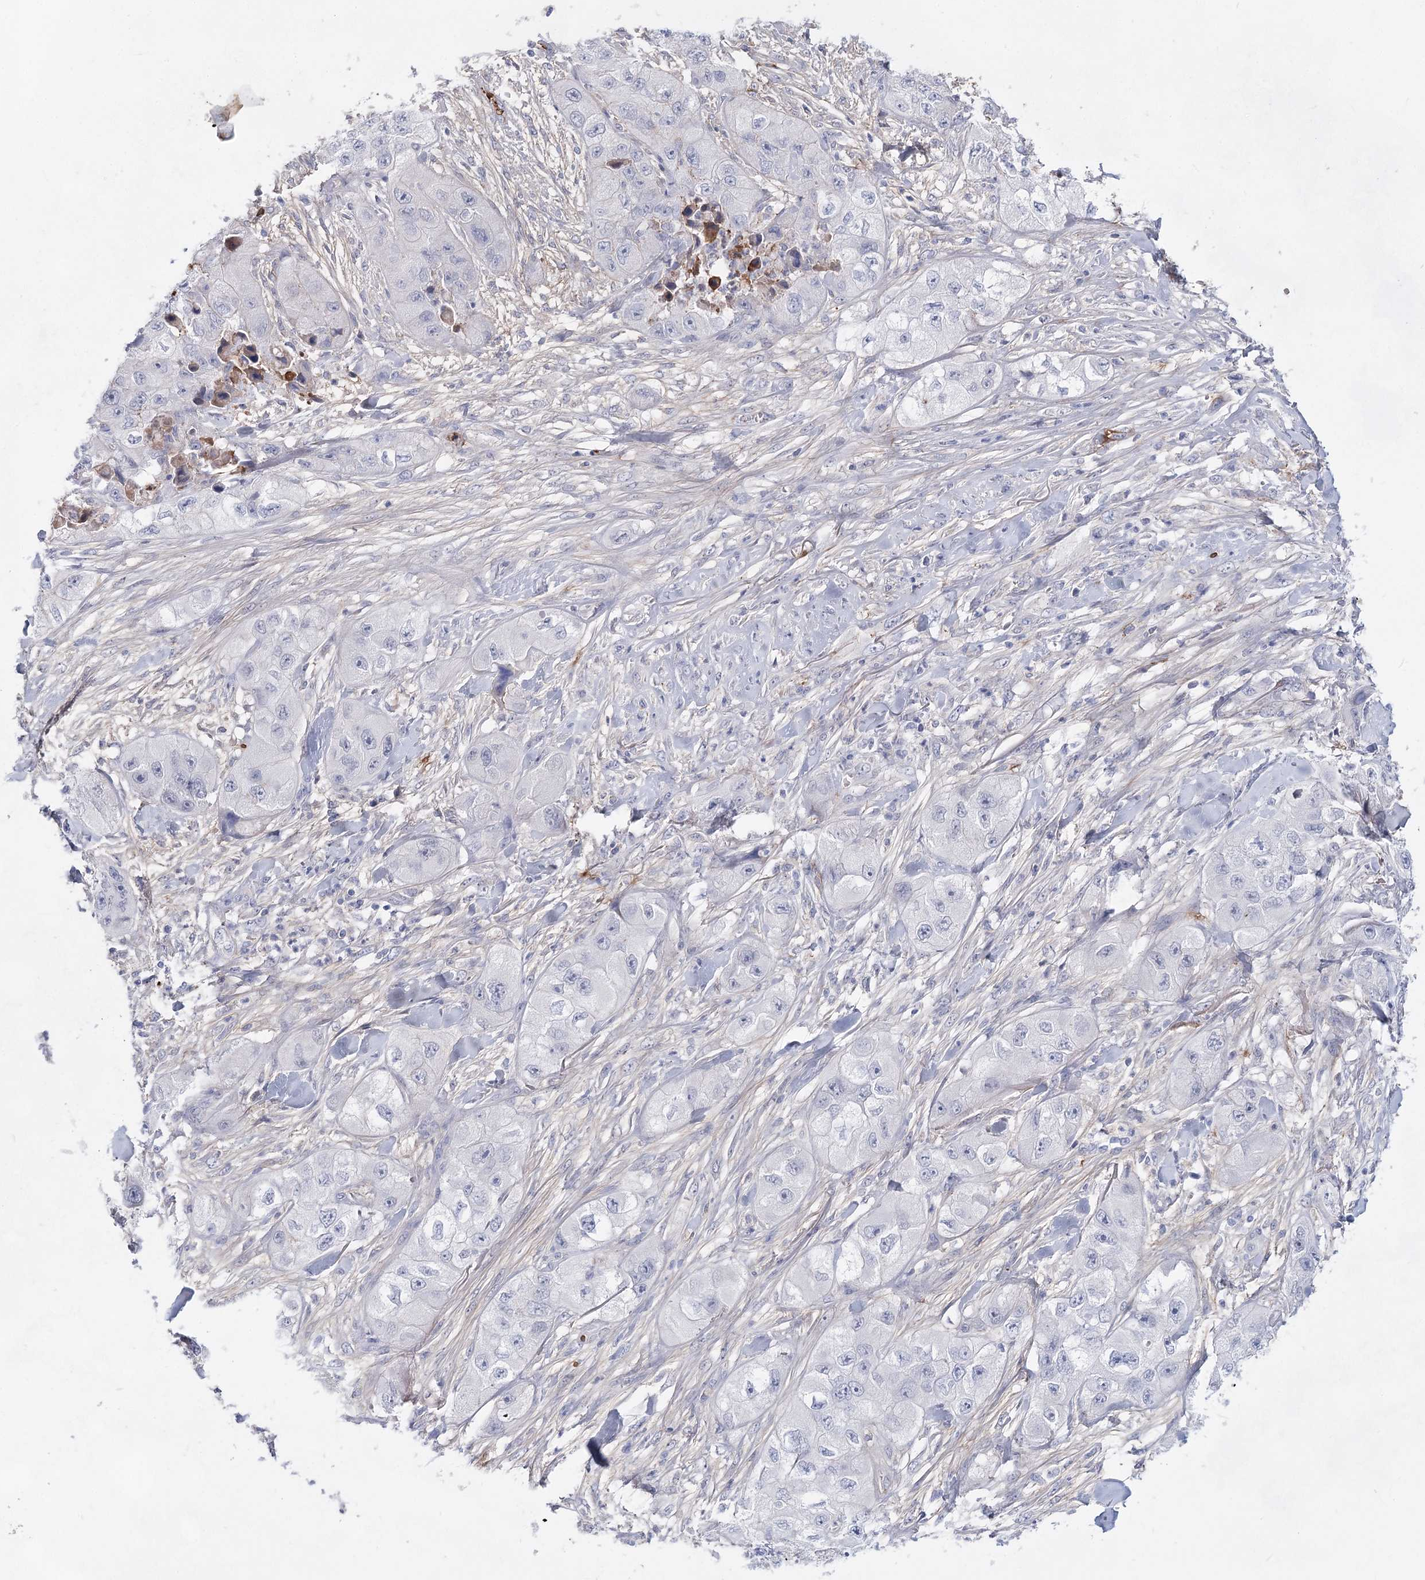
{"staining": {"intensity": "negative", "quantity": "none", "location": "none"}, "tissue": "skin cancer", "cell_type": "Tumor cells", "image_type": "cancer", "snomed": [{"axis": "morphology", "description": "Squamous cell carcinoma, NOS"}, {"axis": "topography", "description": "Skin"}, {"axis": "topography", "description": "Subcutis"}], "caption": "Tumor cells are negative for brown protein staining in skin squamous cell carcinoma.", "gene": "TASOR2", "patient": {"sex": "male", "age": 73}}